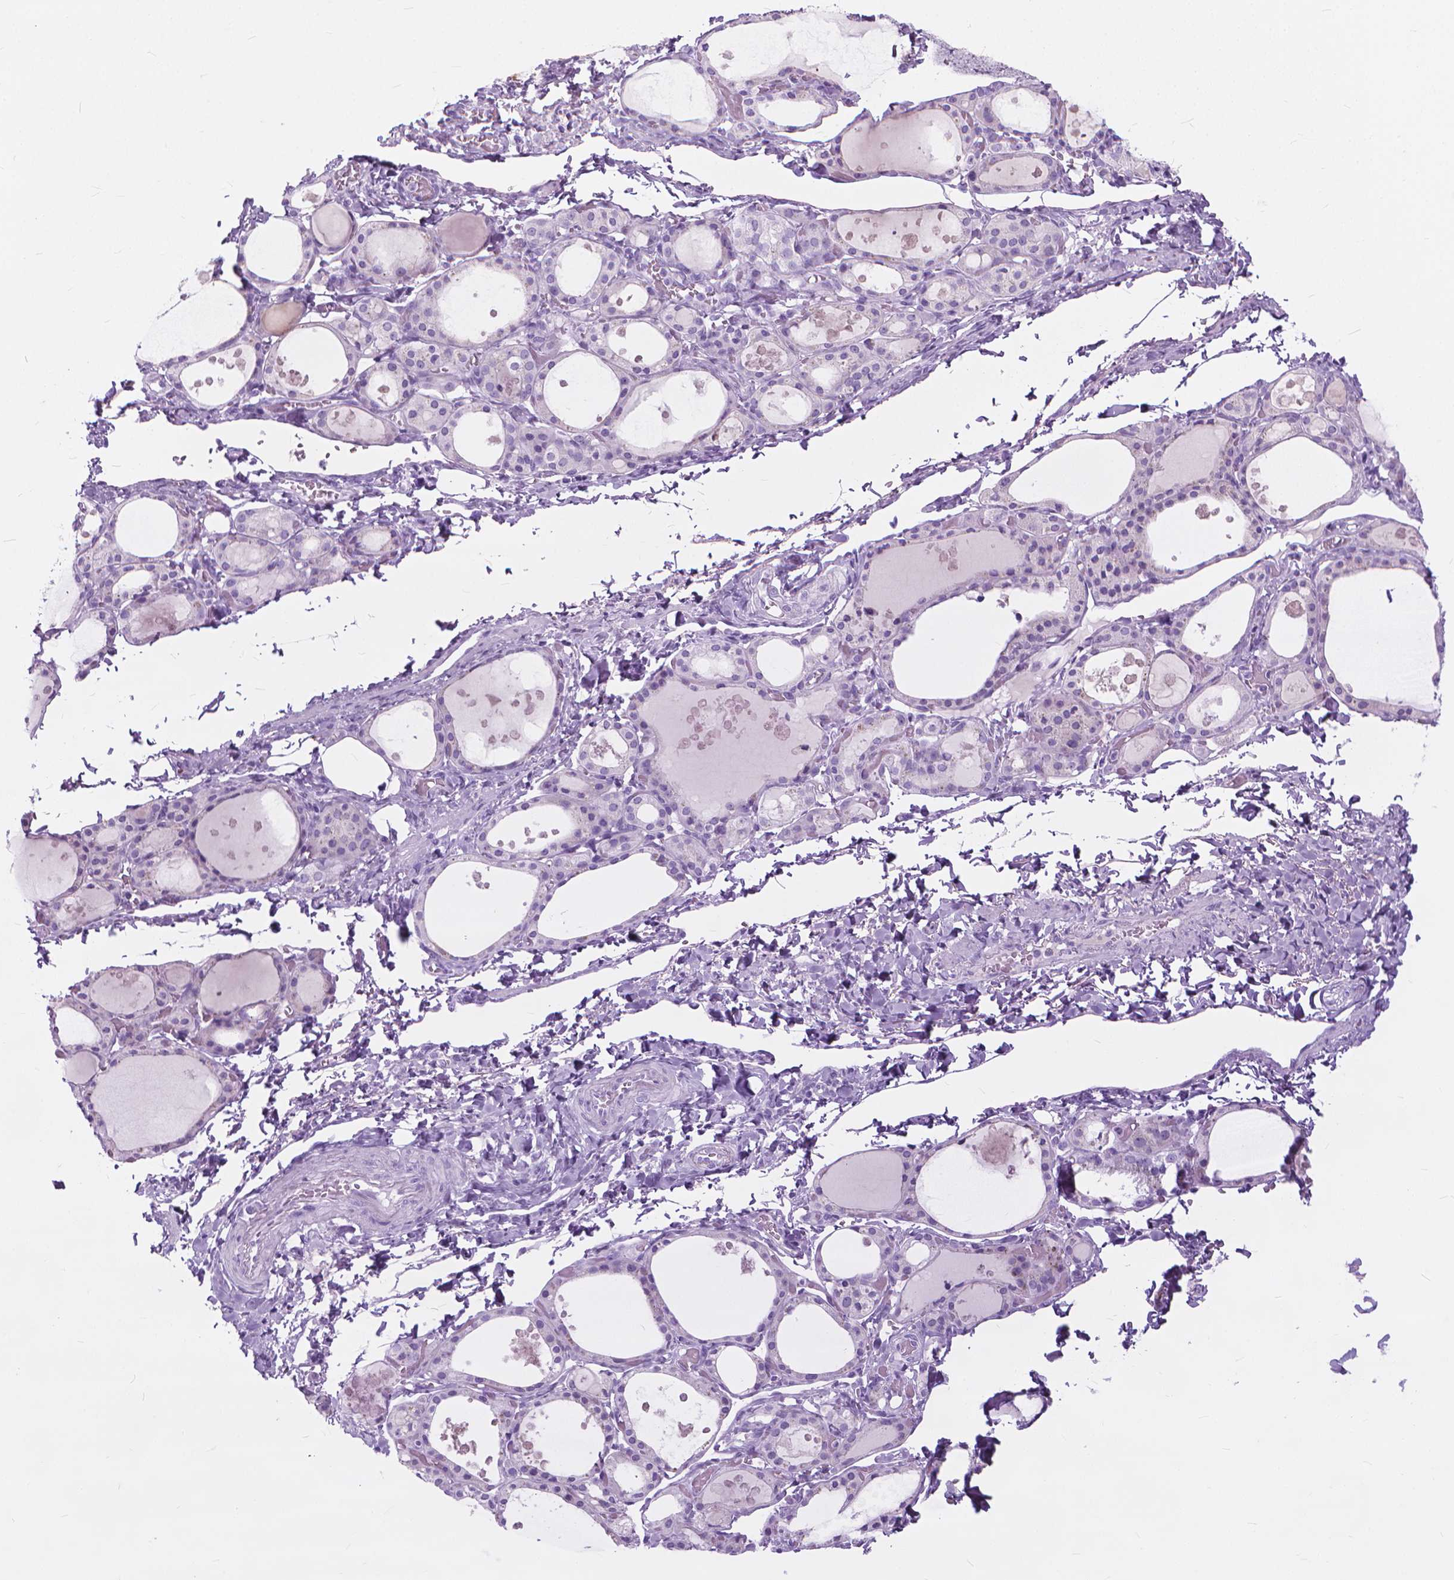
{"staining": {"intensity": "negative", "quantity": "none", "location": "none"}, "tissue": "thyroid gland", "cell_type": "Glandular cells", "image_type": "normal", "snomed": [{"axis": "morphology", "description": "Normal tissue, NOS"}, {"axis": "topography", "description": "Thyroid gland"}], "caption": "Immunohistochemistry (IHC) photomicrograph of normal human thyroid gland stained for a protein (brown), which displays no positivity in glandular cells.", "gene": "HTR2B", "patient": {"sex": "male", "age": 68}}